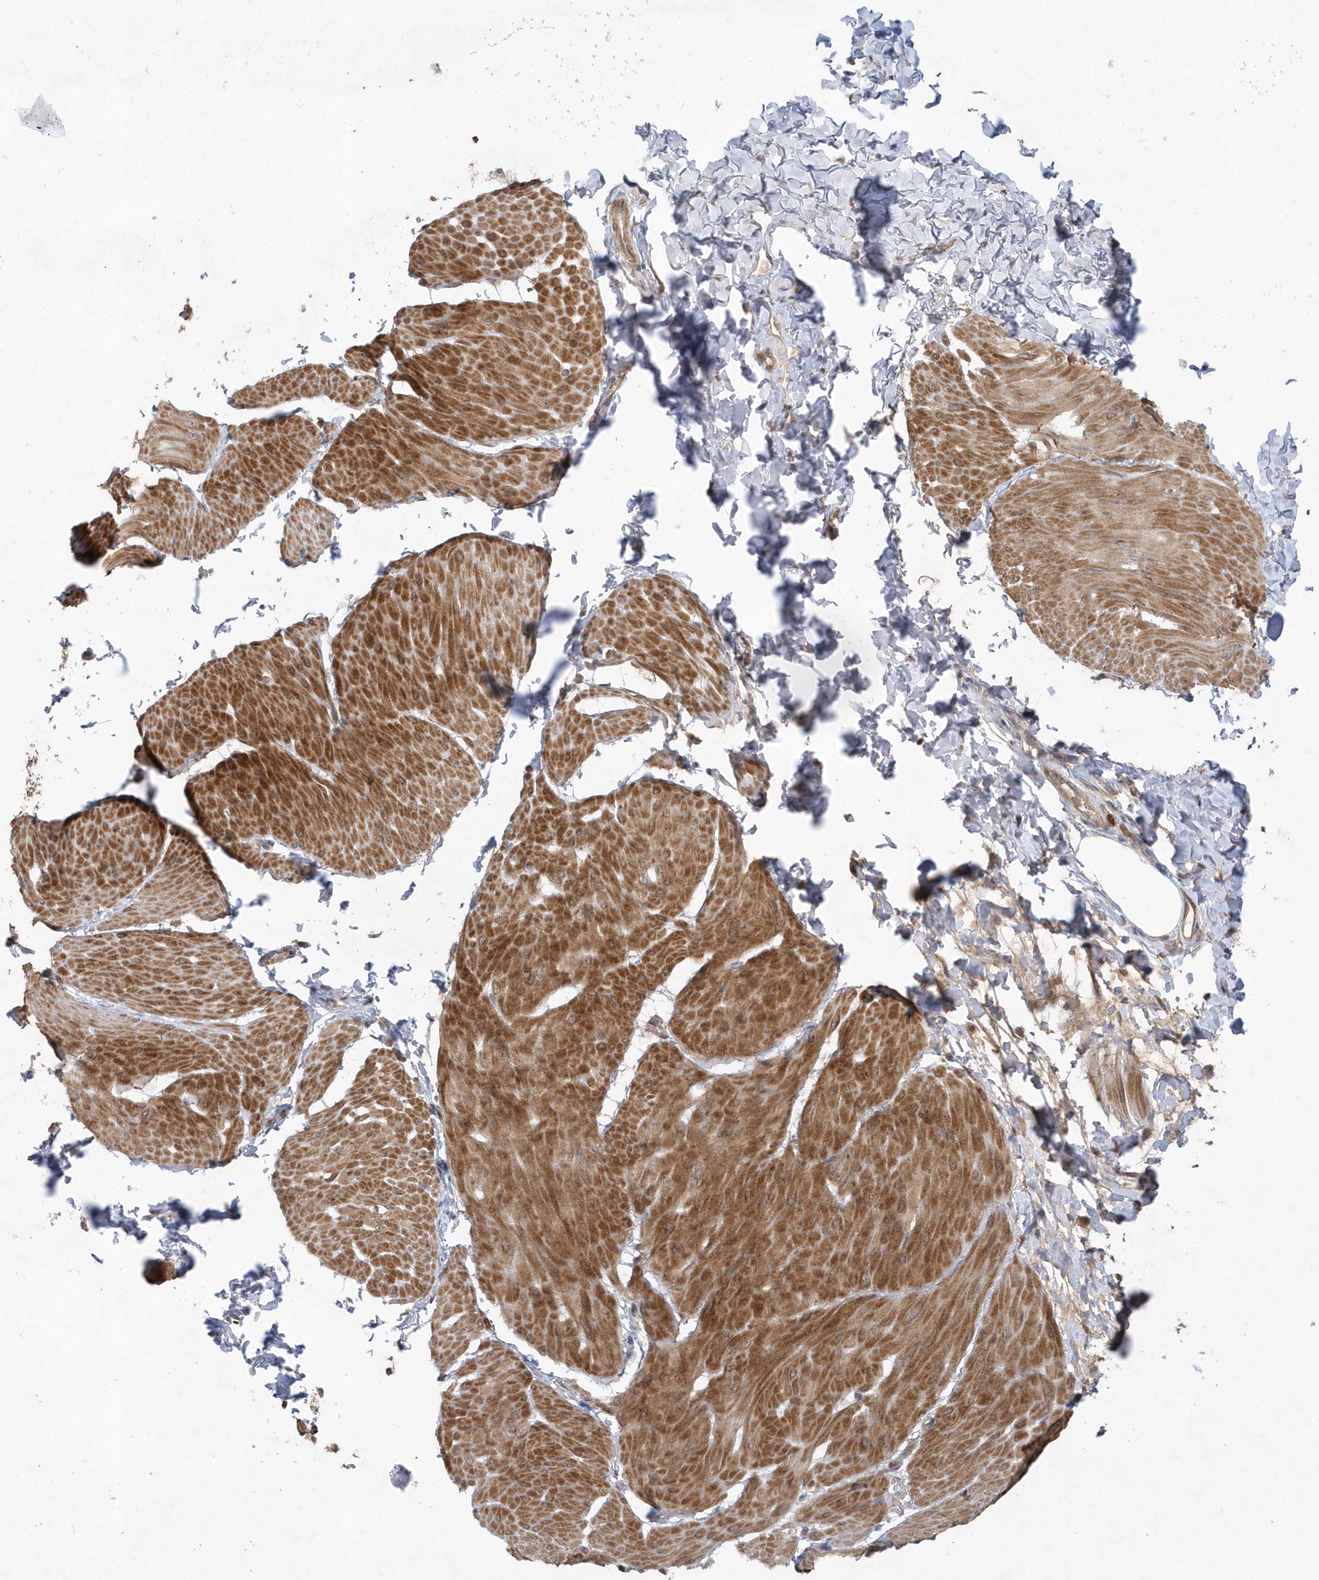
{"staining": {"intensity": "moderate", "quantity": ">75%", "location": "cytoplasmic/membranous"}, "tissue": "smooth muscle", "cell_type": "Smooth muscle cells", "image_type": "normal", "snomed": [{"axis": "morphology", "description": "Urothelial carcinoma, High grade"}, {"axis": "topography", "description": "Urinary bladder"}], "caption": "A photomicrograph of human smooth muscle stained for a protein reveals moderate cytoplasmic/membranous brown staining in smooth muscle cells. The staining was performed using DAB (3,3'-diaminobenzidine), with brown indicating positive protein expression. Nuclei are stained blue with hematoxylin.", "gene": "MXI1", "patient": {"sex": "male", "age": 46}}